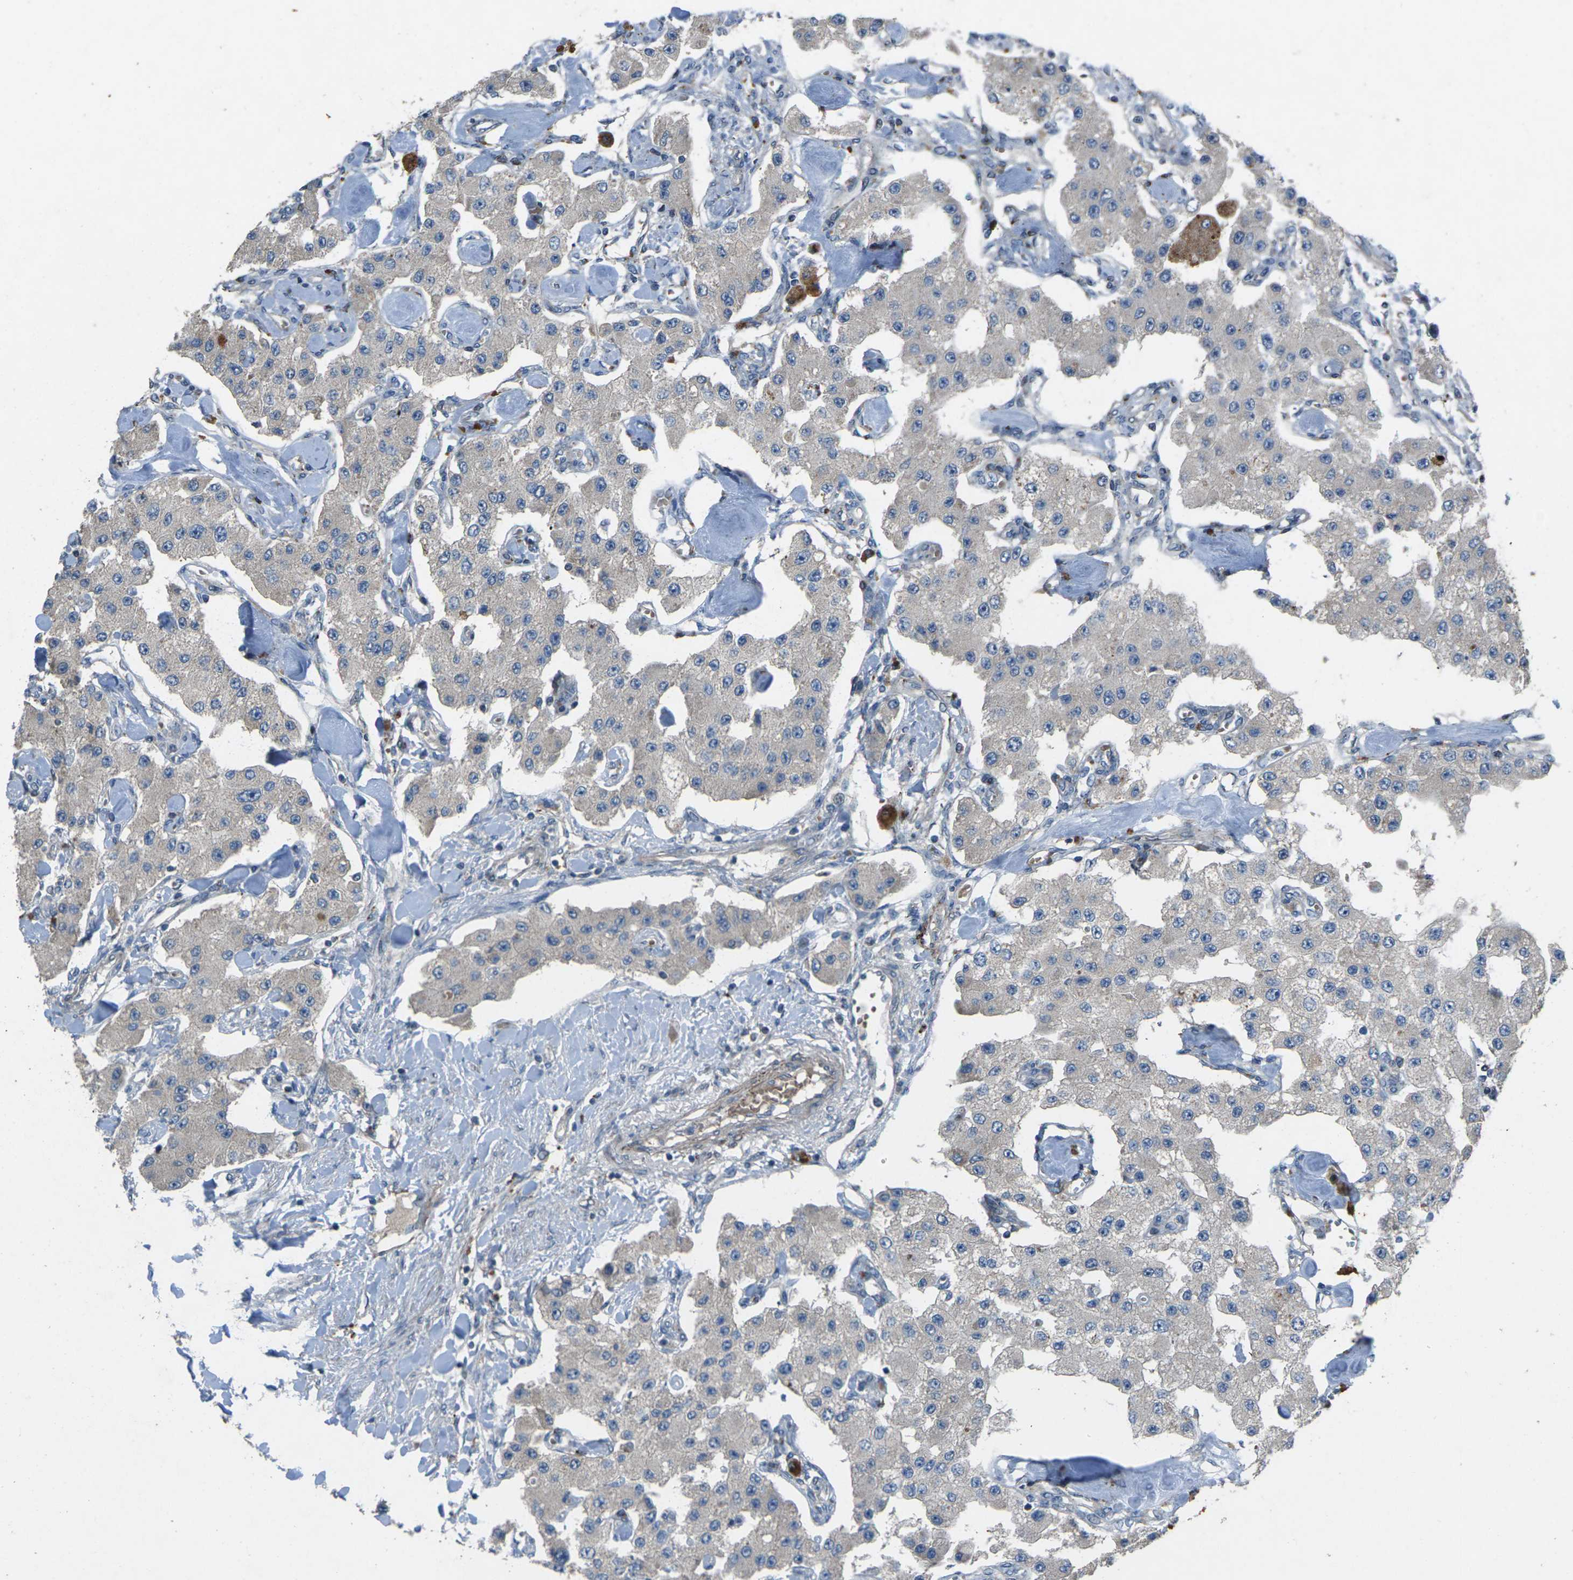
{"staining": {"intensity": "negative", "quantity": "none", "location": "none"}, "tissue": "carcinoid", "cell_type": "Tumor cells", "image_type": "cancer", "snomed": [{"axis": "morphology", "description": "Carcinoid, malignant, NOS"}, {"axis": "topography", "description": "Pancreas"}], "caption": "DAB immunohistochemical staining of human carcinoid shows no significant expression in tumor cells. (Immunohistochemistry, brightfield microscopy, high magnification).", "gene": "EDNRA", "patient": {"sex": "male", "age": 41}}